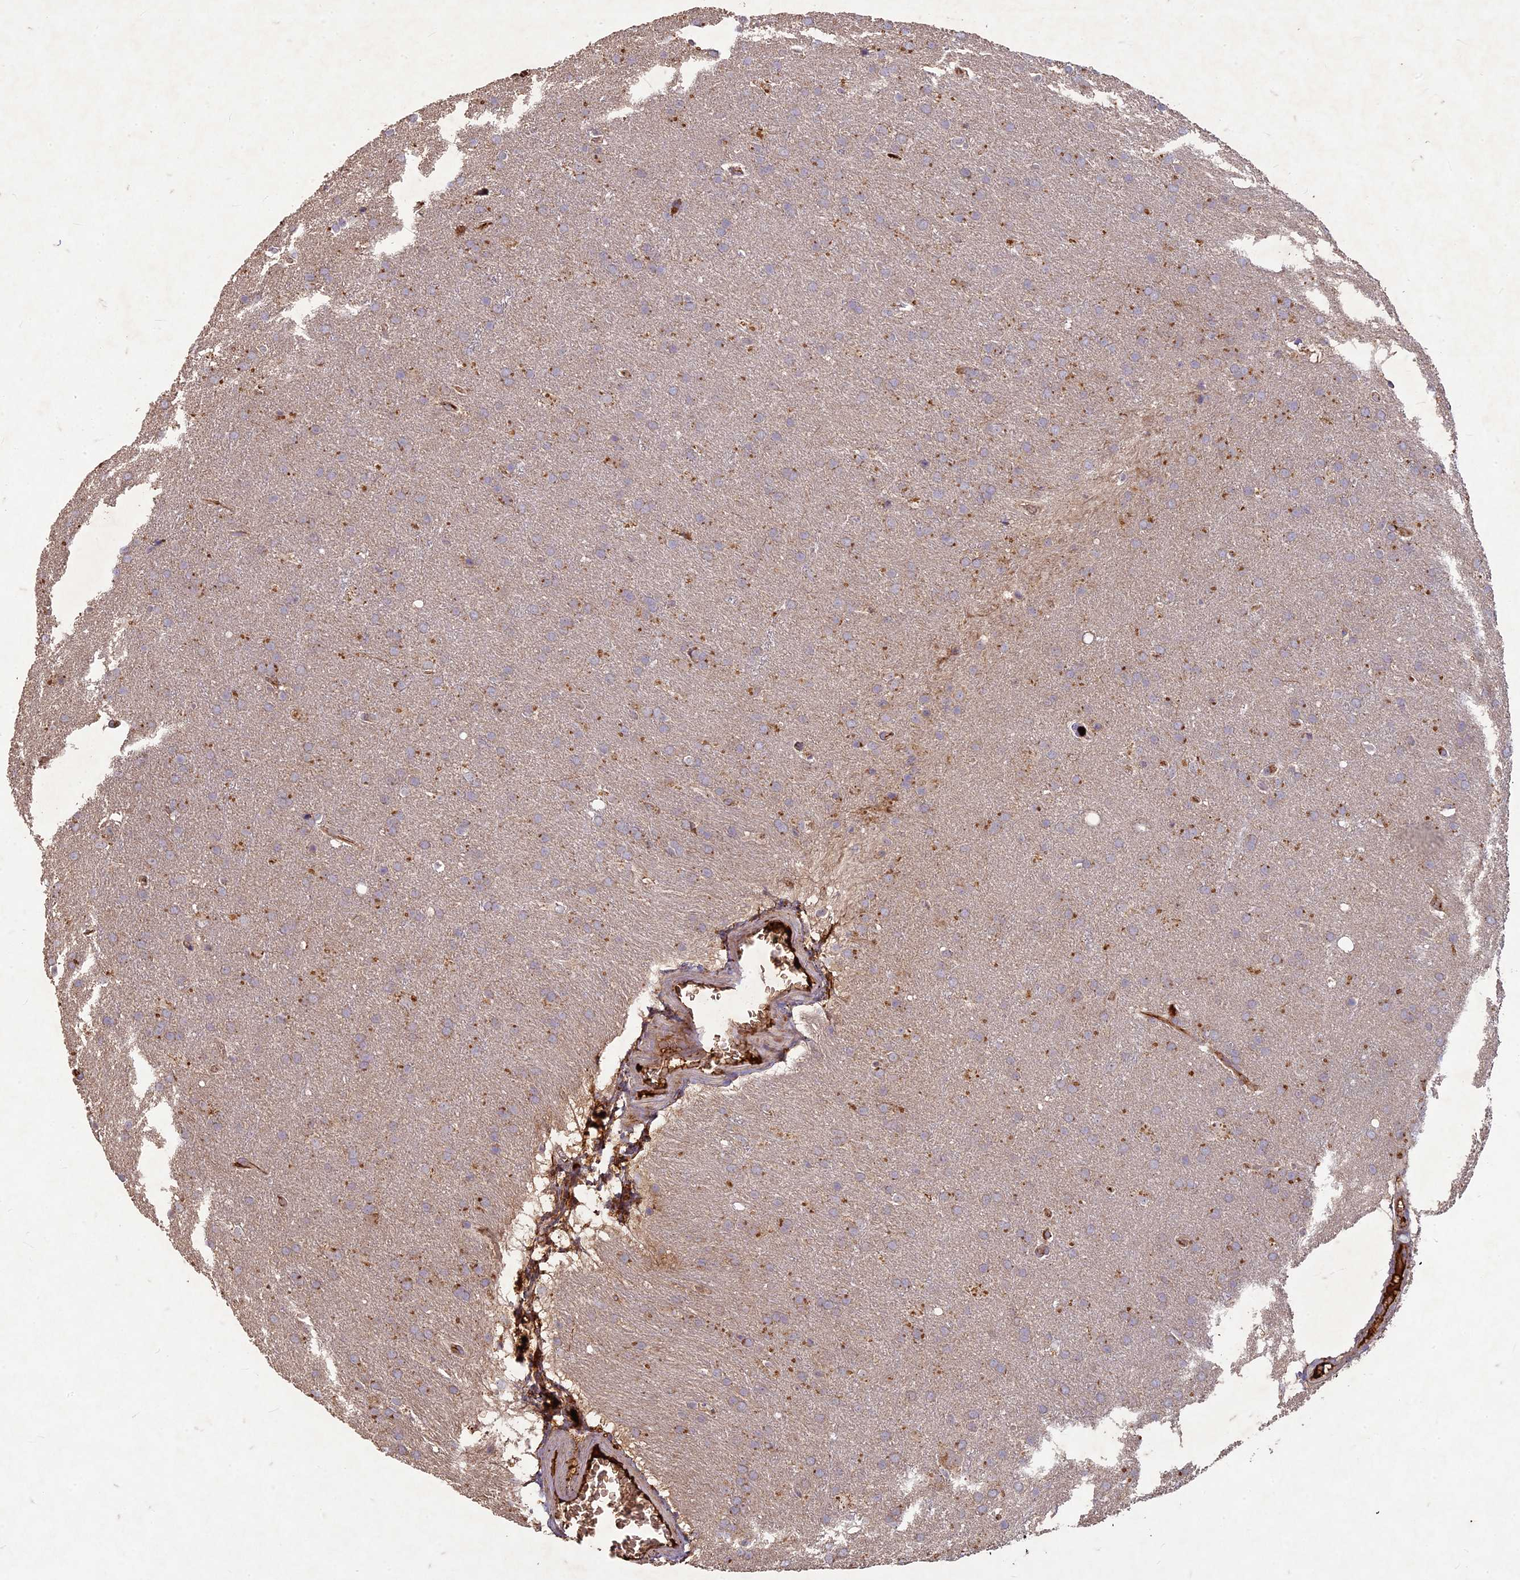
{"staining": {"intensity": "moderate", "quantity": ">75%", "location": "cytoplasmic/membranous"}, "tissue": "glioma", "cell_type": "Tumor cells", "image_type": "cancer", "snomed": [{"axis": "morphology", "description": "Glioma, malignant, Low grade"}, {"axis": "topography", "description": "Brain"}], "caption": "Human malignant low-grade glioma stained with a brown dye demonstrates moderate cytoplasmic/membranous positive expression in about >75% of tumor cells.", "gene": "TCF25", "patient": {"sex": "female", "age": 32}}